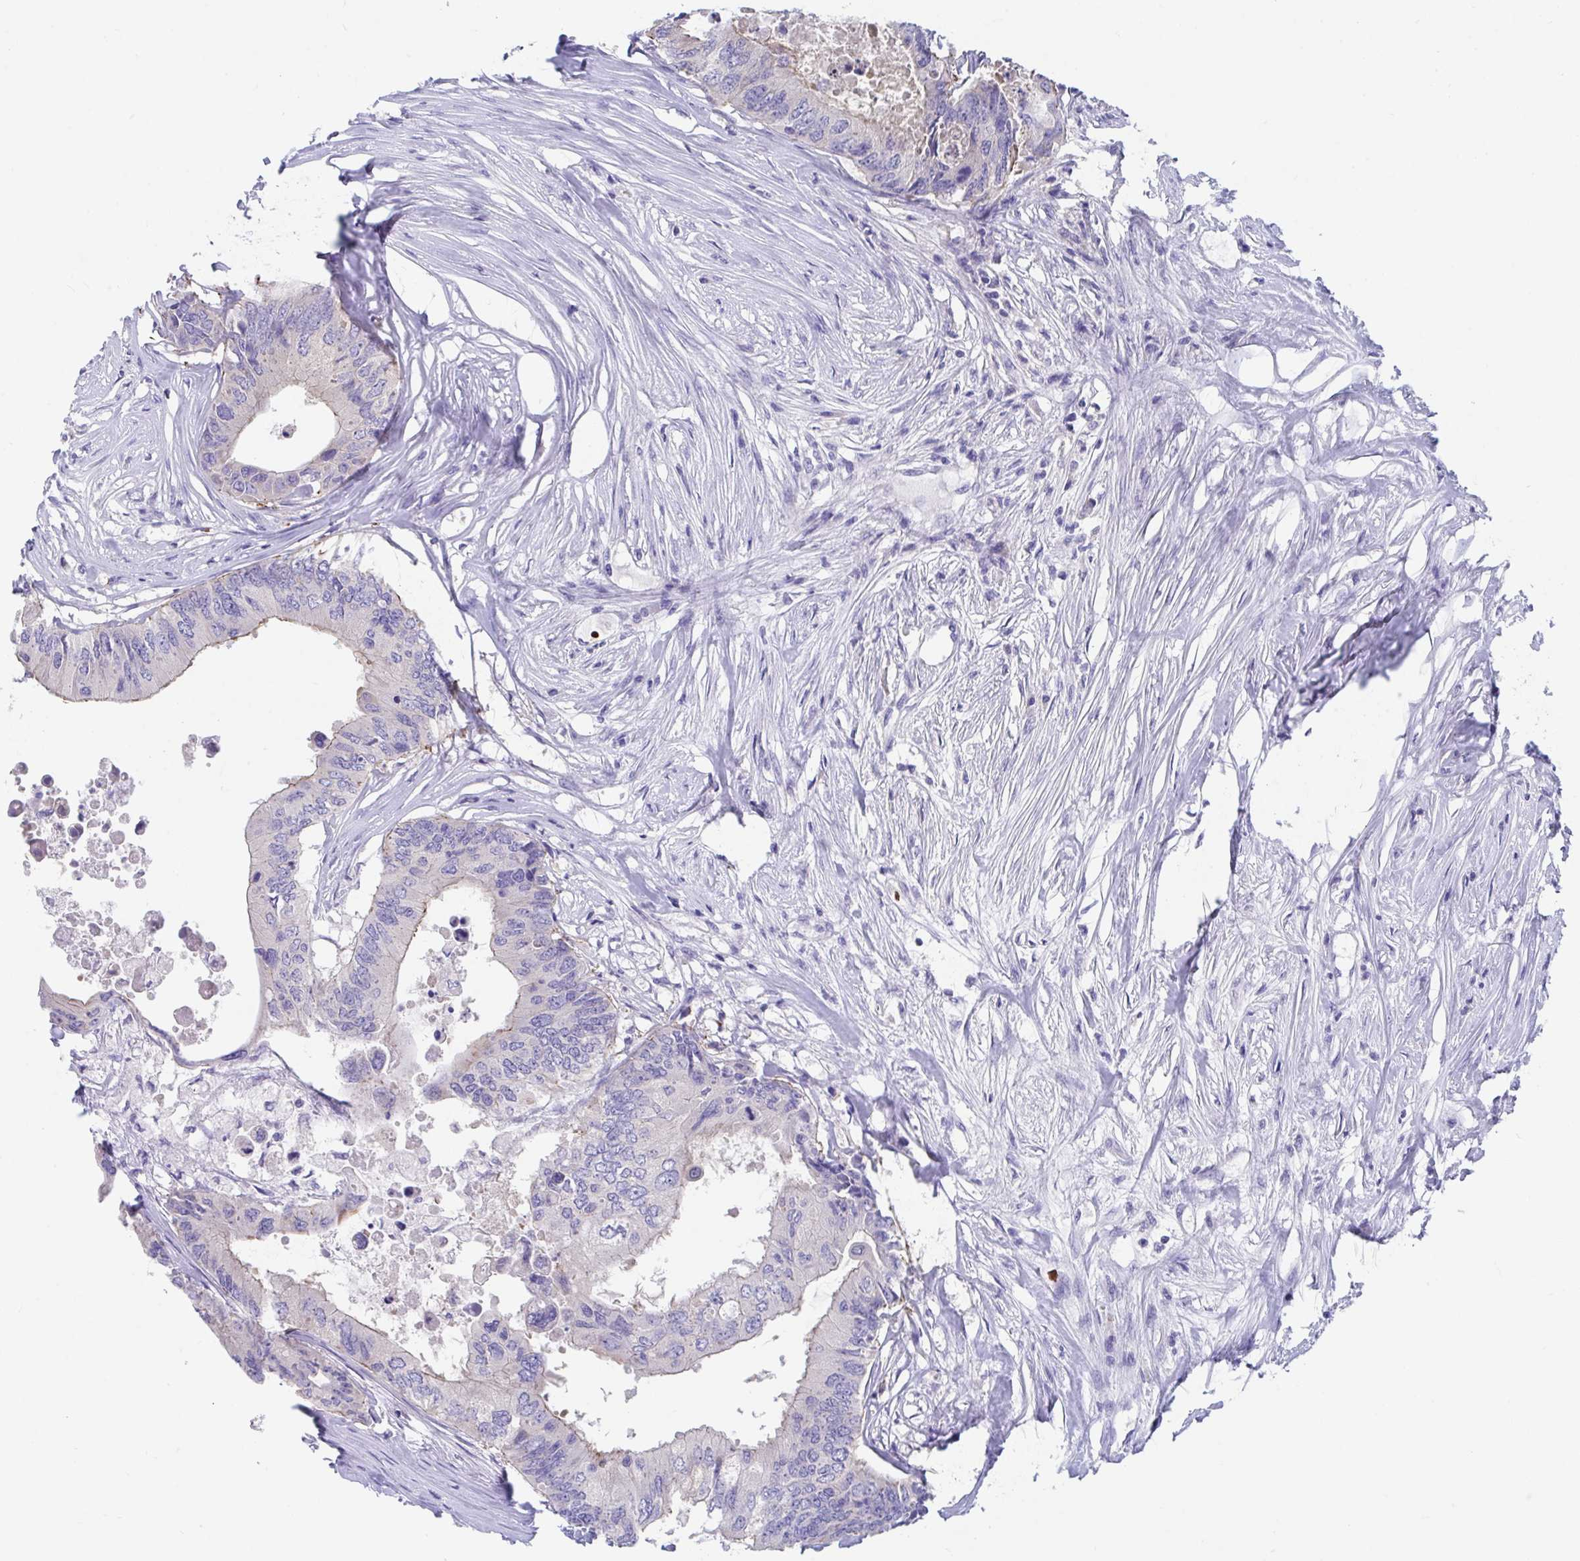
{"staining": {"intensity": "negative", "quantity": "none", "location": "none"}, "tissue": "colorectal cancer", "cell_type": "Tumor cells", "image_type": "cancer", "snomed": [{"axis": "morphology", "description": "Adenocarcinoma, NOS"}, {"axis": "topography", "description": "Colon"}], "caption": "An image of human colorectal cancer is negative for staining in tumor cells.", "gene": "TTC30B", "patient": {"sex": "male", "age": 71}}